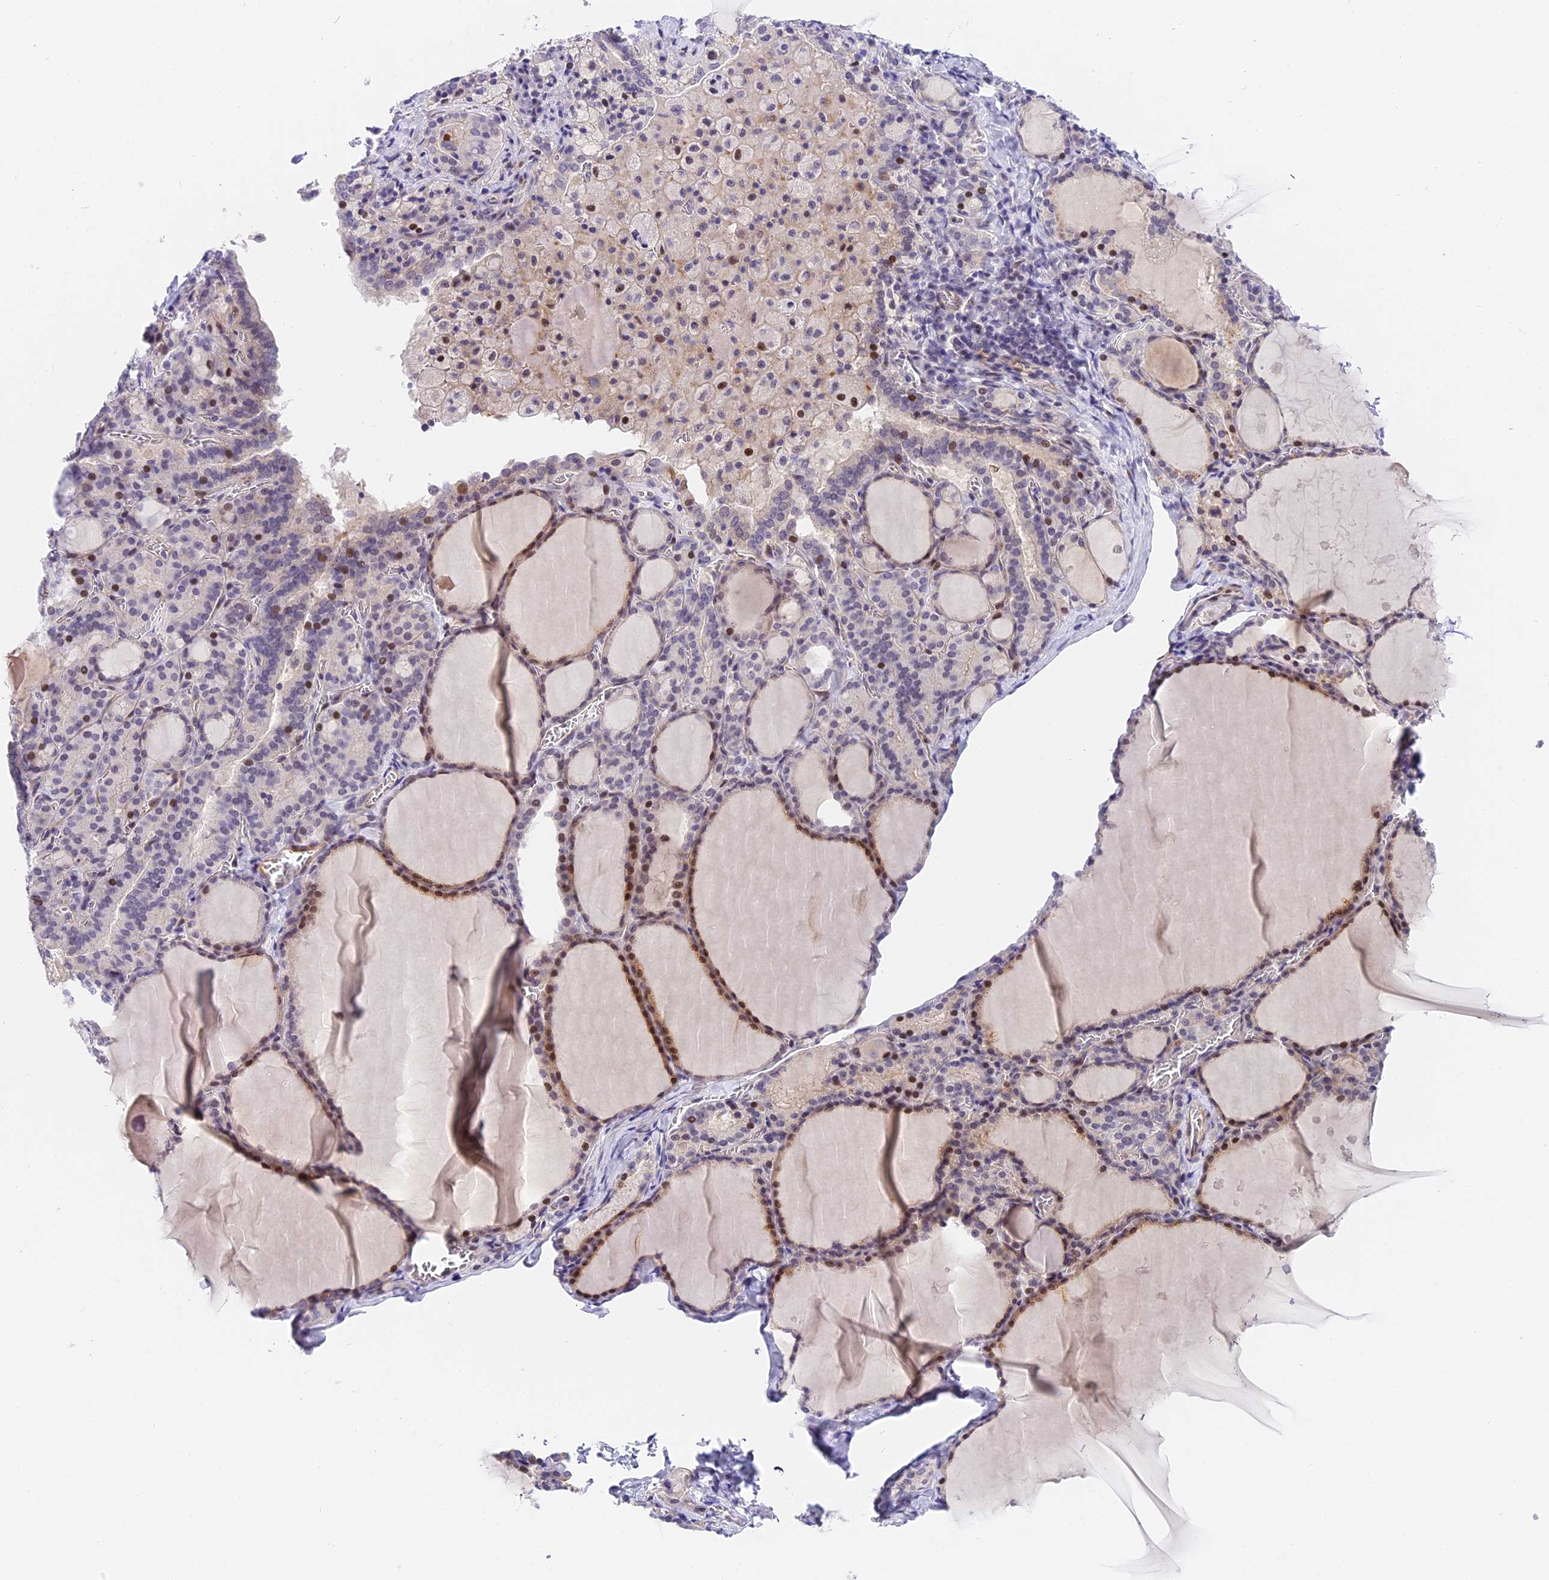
{"staining": {"intensity": "moderate", "quantity": "25%-75%", "location": "nuclear"}, "tissue": "thyroid gland", "cell_type": "Glandular cells", "image_type": "normal", "snomed": [{"axis": "morphology", "description": "Normal tissue, NOS"}, {"axis": "topography", "description": "Thyroid gland"}], "caption": "Glandular cells display moderate nuclear expression in approximately 25%-75% of cells in unremarkable thyroid gland.", "gene": "MIDN", "patient": {"sex": "male", "age": 56}}